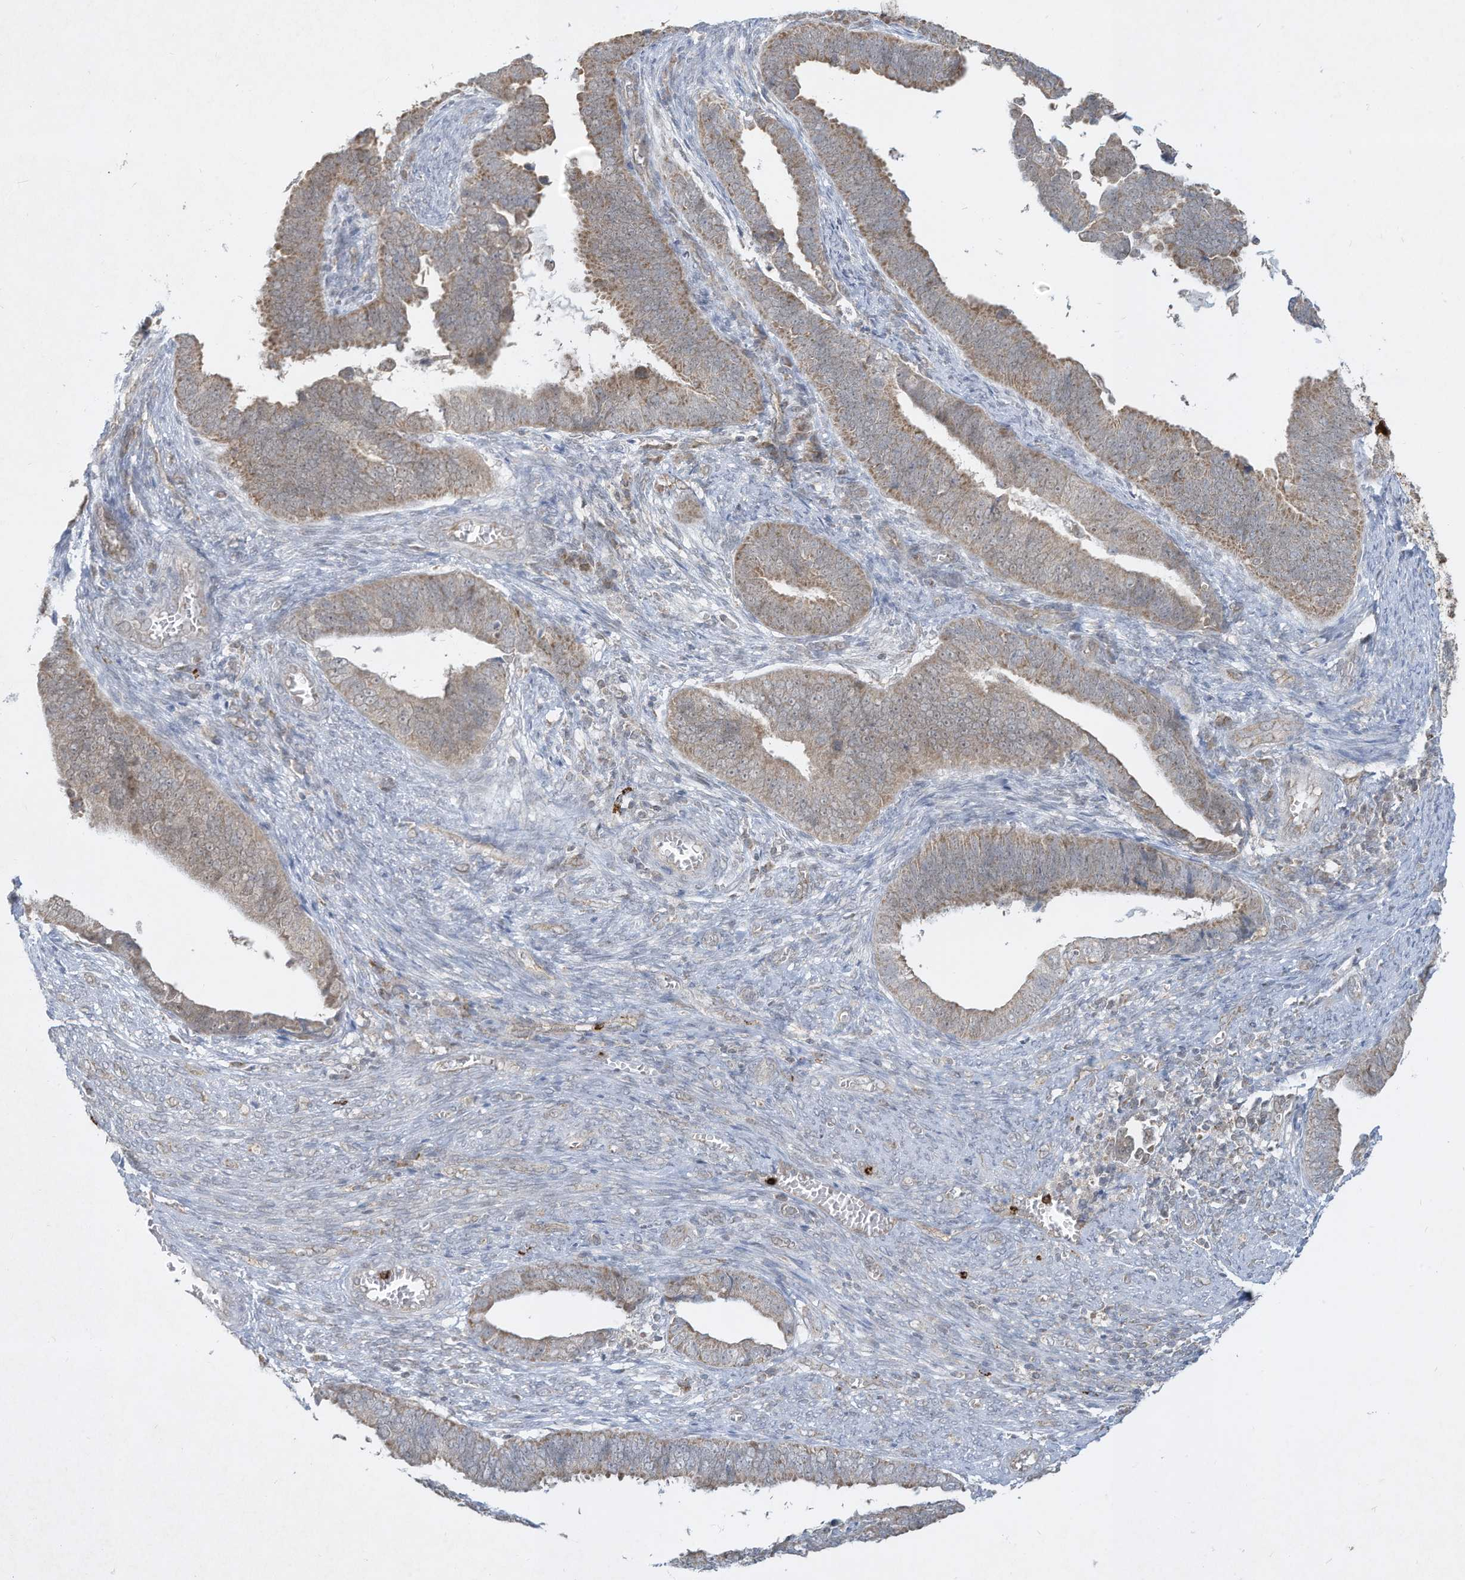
{"staining": {"intensity": "moderate", "quantity": "25%-75%", "location": "cytoplasmic/membranous"}, "tissue": "endometrial cancer", "cell_type": "Tumor cells", "image_type": "cancer", "snomed": [{"axis": "morphology", "description": "Adenocarcinoma, NOS"}, {"axis": "topography", "description": "Endometrium"}], "caption": "IHC histopathology image of endometrial cancer (adenocarcinoma) stained for a protein (brown), which demonstrates medium levels of moderate cytoplasmic/membranous positivity in approximately 25%-75% of tumor cells.", "gene": "CHRNA4", "patient": {"sex": "female", "age": 75}}